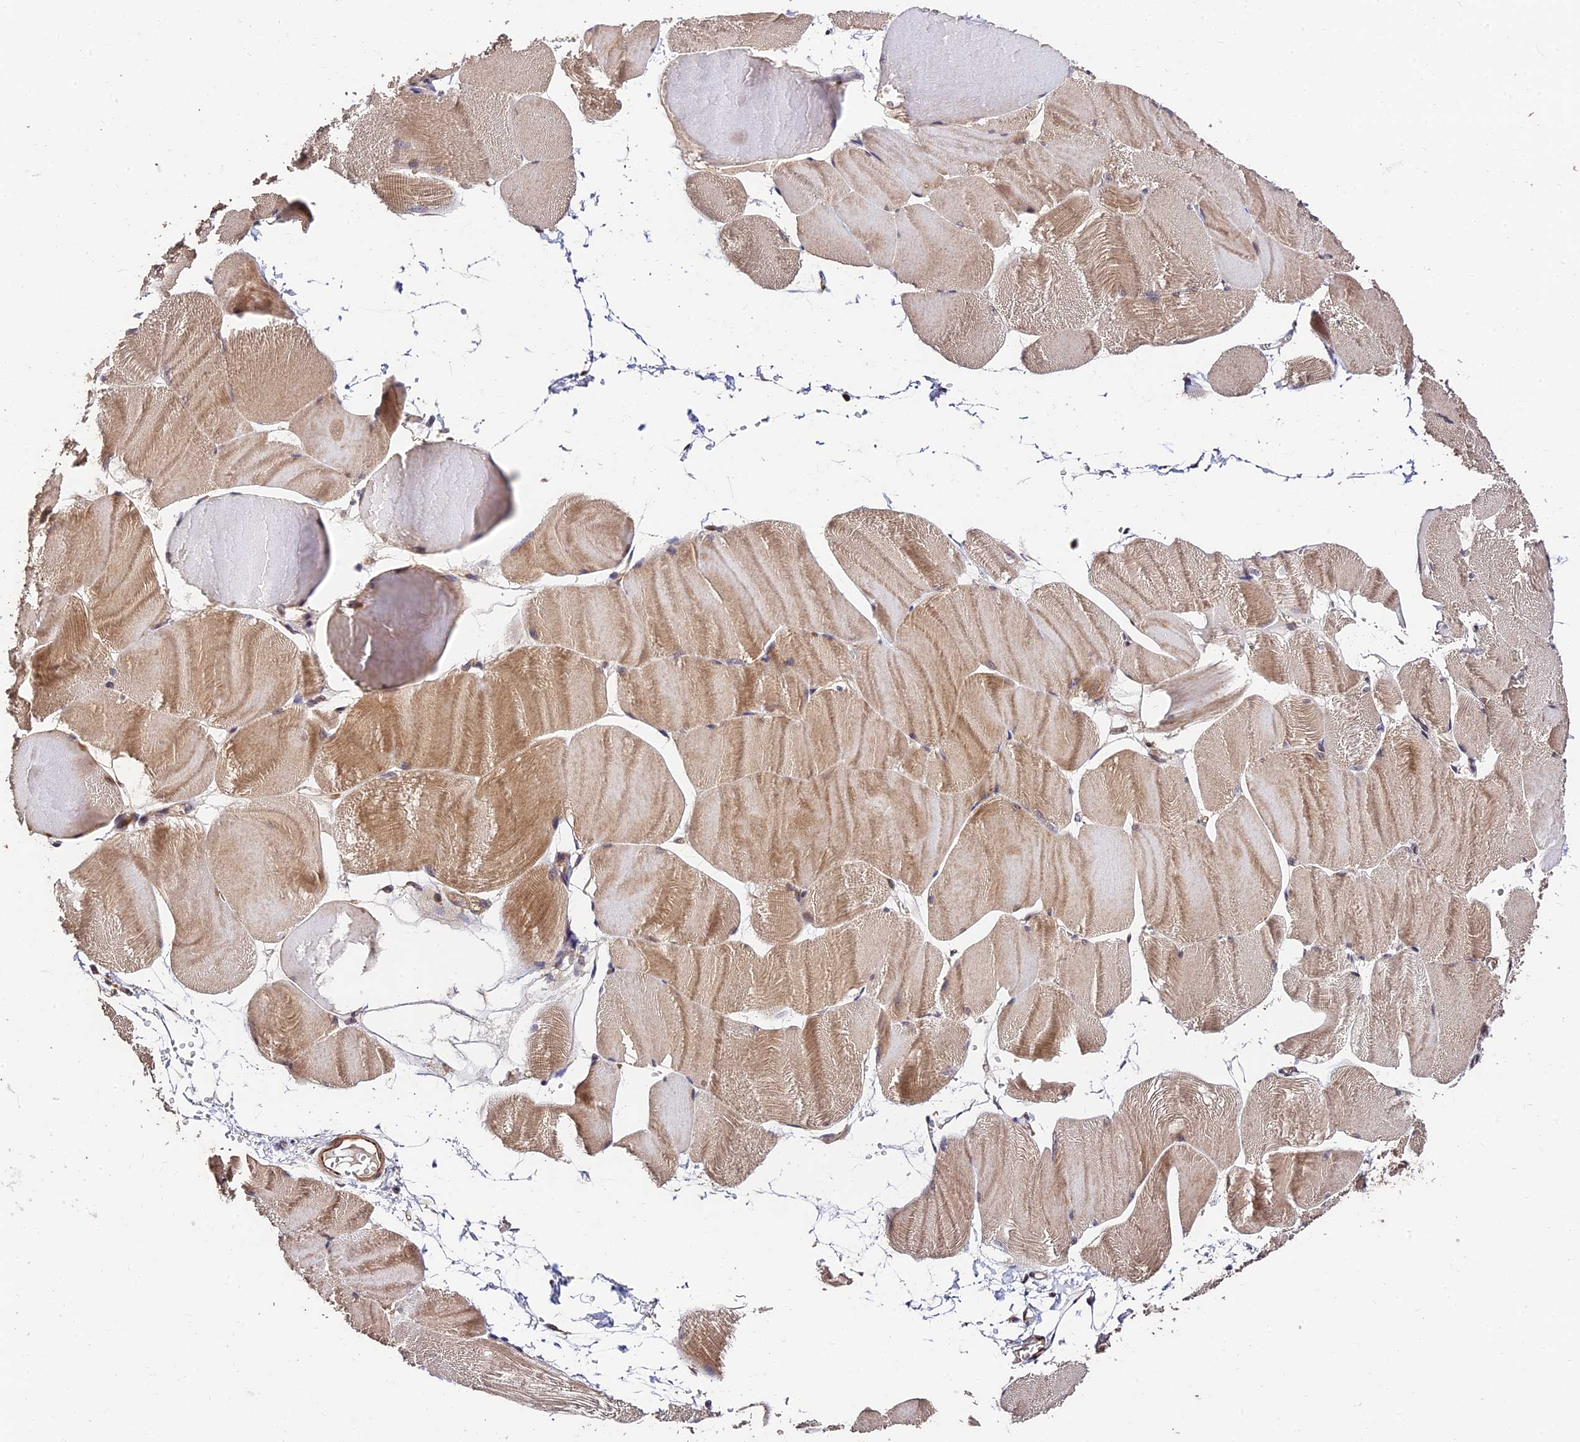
{"staining": {"intensity": "moderate", "quantity": "<25%", "location": "cytoplasmic/membranous"}, "tissue": "skeletal muscle", "cell_type": "Myocytes", "image_type": "normal", "snomed": [{"axis": "morphology", "description": "Normal tissue, NOS"}, {"axis": "morphology", "description": "Basal cell carcinoma"}, {"axis": "topography", "description": "Skeletal muscle"}], "caption": "Immunohistochemical staining of benign human skeletal muscle exhibits <25% levels of moderate cytoplasmic/membranous protein positivity in about <25% of myocytes.", "gene": "MKKS", "patient": {"sex": "female", "age": 64}}